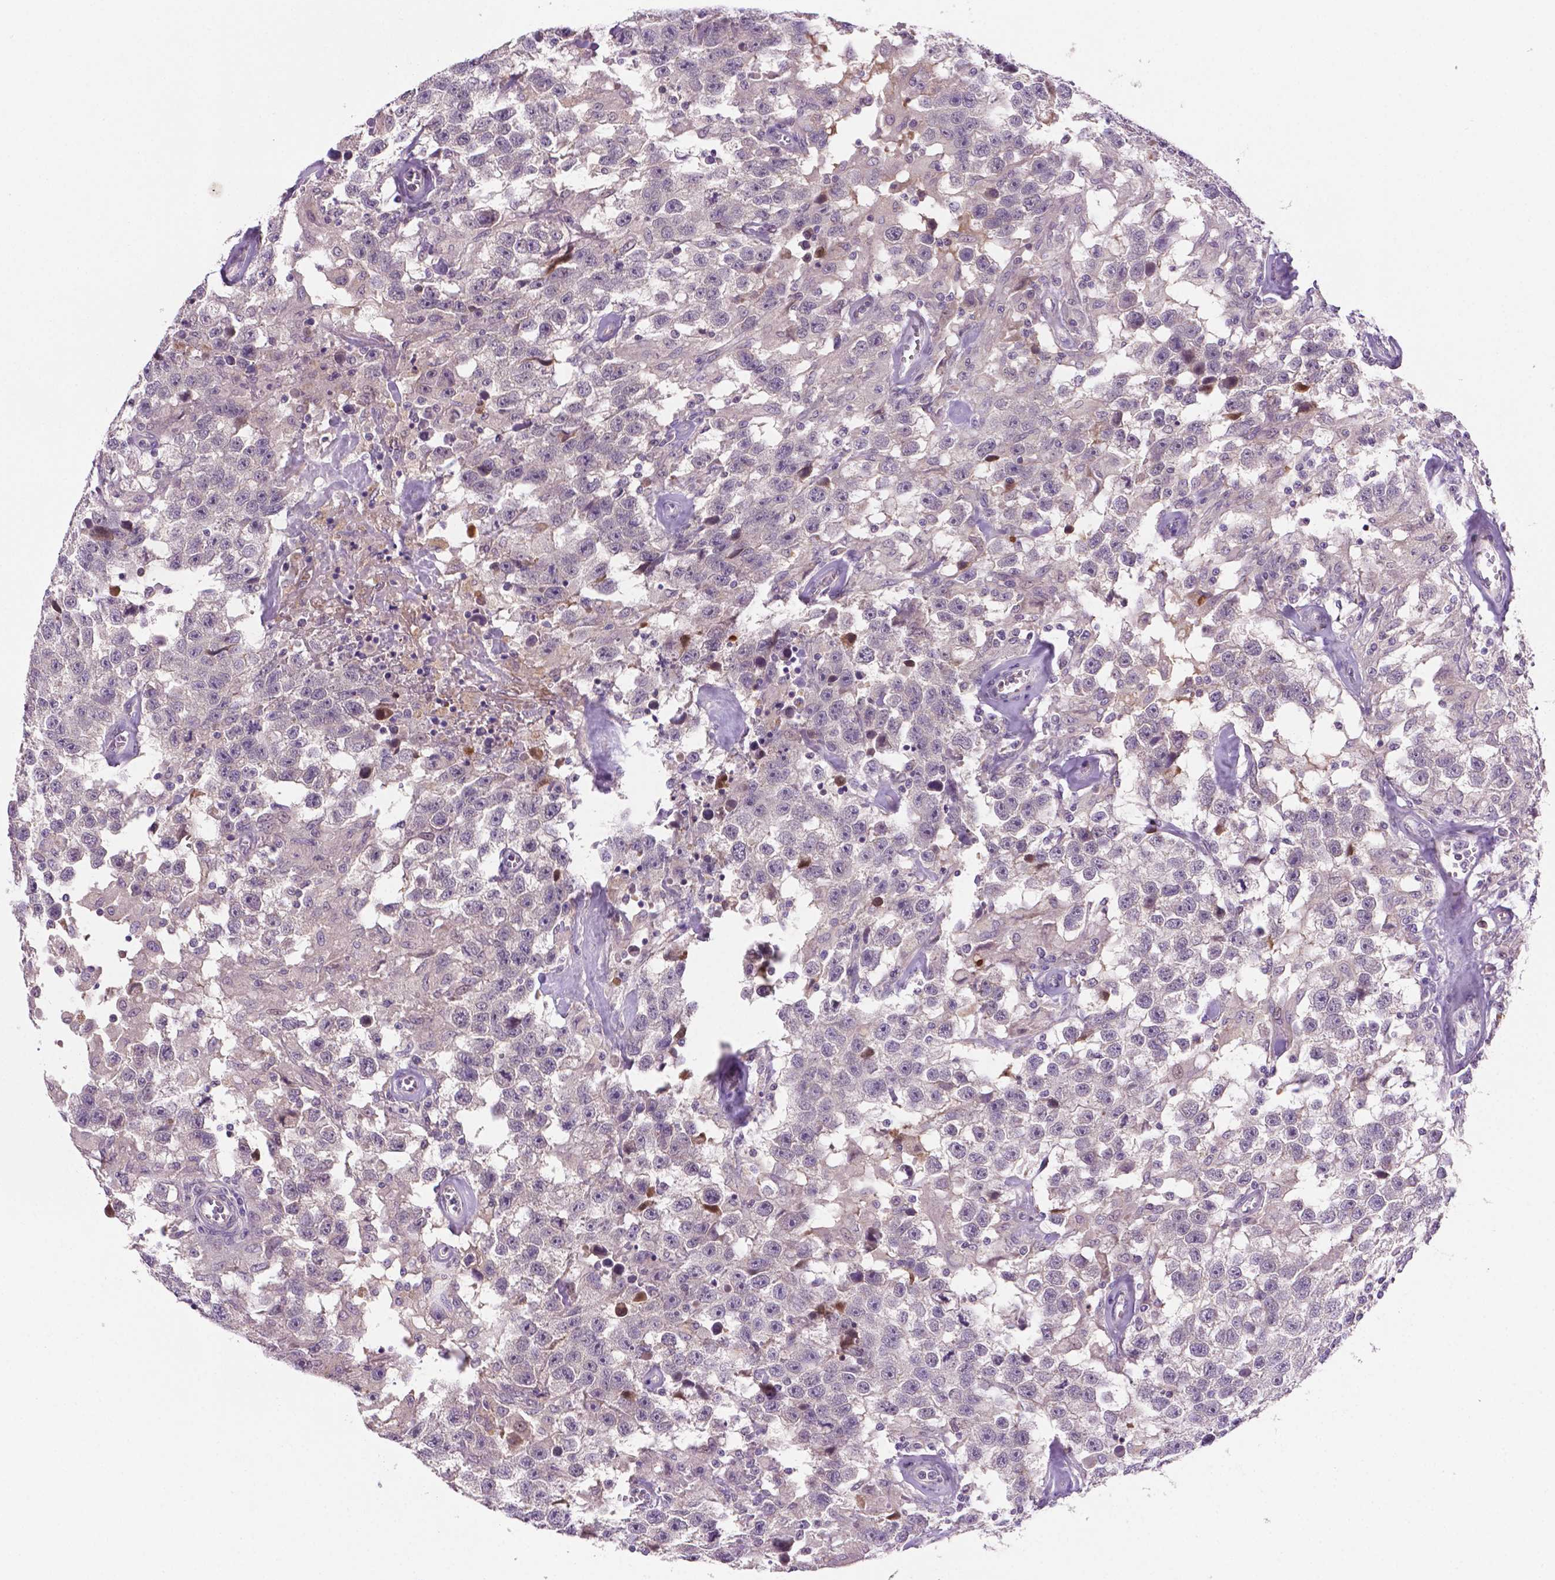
{"staining": {"intensity": "negative", "quantity": "none", "location": "none"}, "tissue": "testis cancer", "cell_type": "Tumor cells", "image_type": "cancer", "snomed": [{"axis": "morphology", "description": "Seminoma, NOS"}, {"axis": "topography", "description": "Testis"}], "caption": "An immunohistochemistry histopathology image of seminoma (testis) is shown. There is no staining in tumor cells of seminoma (testis).", "gene": "FBLN1", "patient": {"sex": "male", "age": 43}}